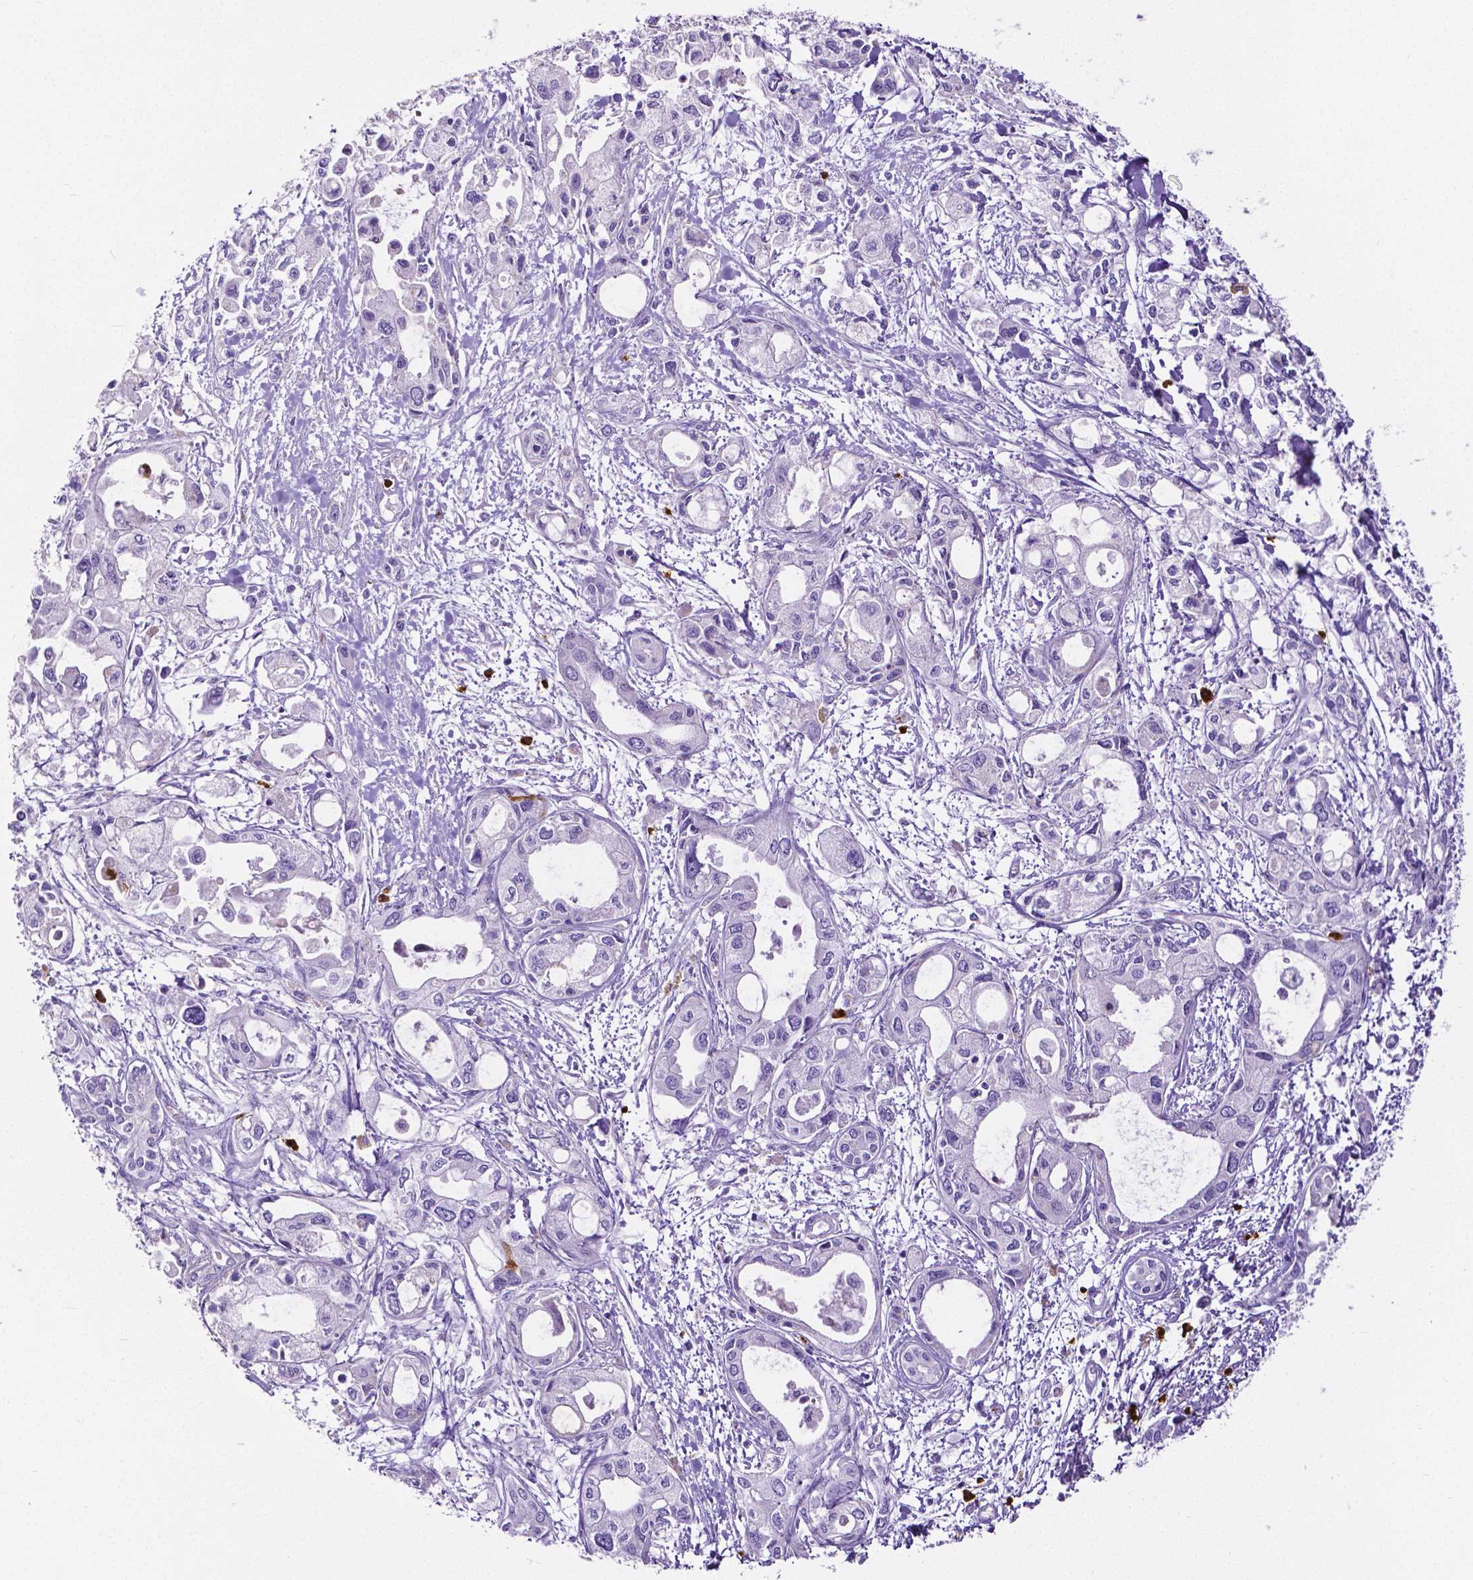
{"staining": {"intensity": "negative", "quantity": "none", "location": "none"}, "tissue": "pancreatic cancer", "cell_type": "Tumor cells", "image_type": "cancer", "snomed": [{"axis": "morphology", "description": "Adenocarcinoma, NOS"}, {"axis": "topography", "description": "Pancreas"}], "caption": "Tumor cells show no significant positivity in adenocarcinoma (pancreatic).", "gene": "MMP9", "patient": {"sex": "female", "age": 61}}